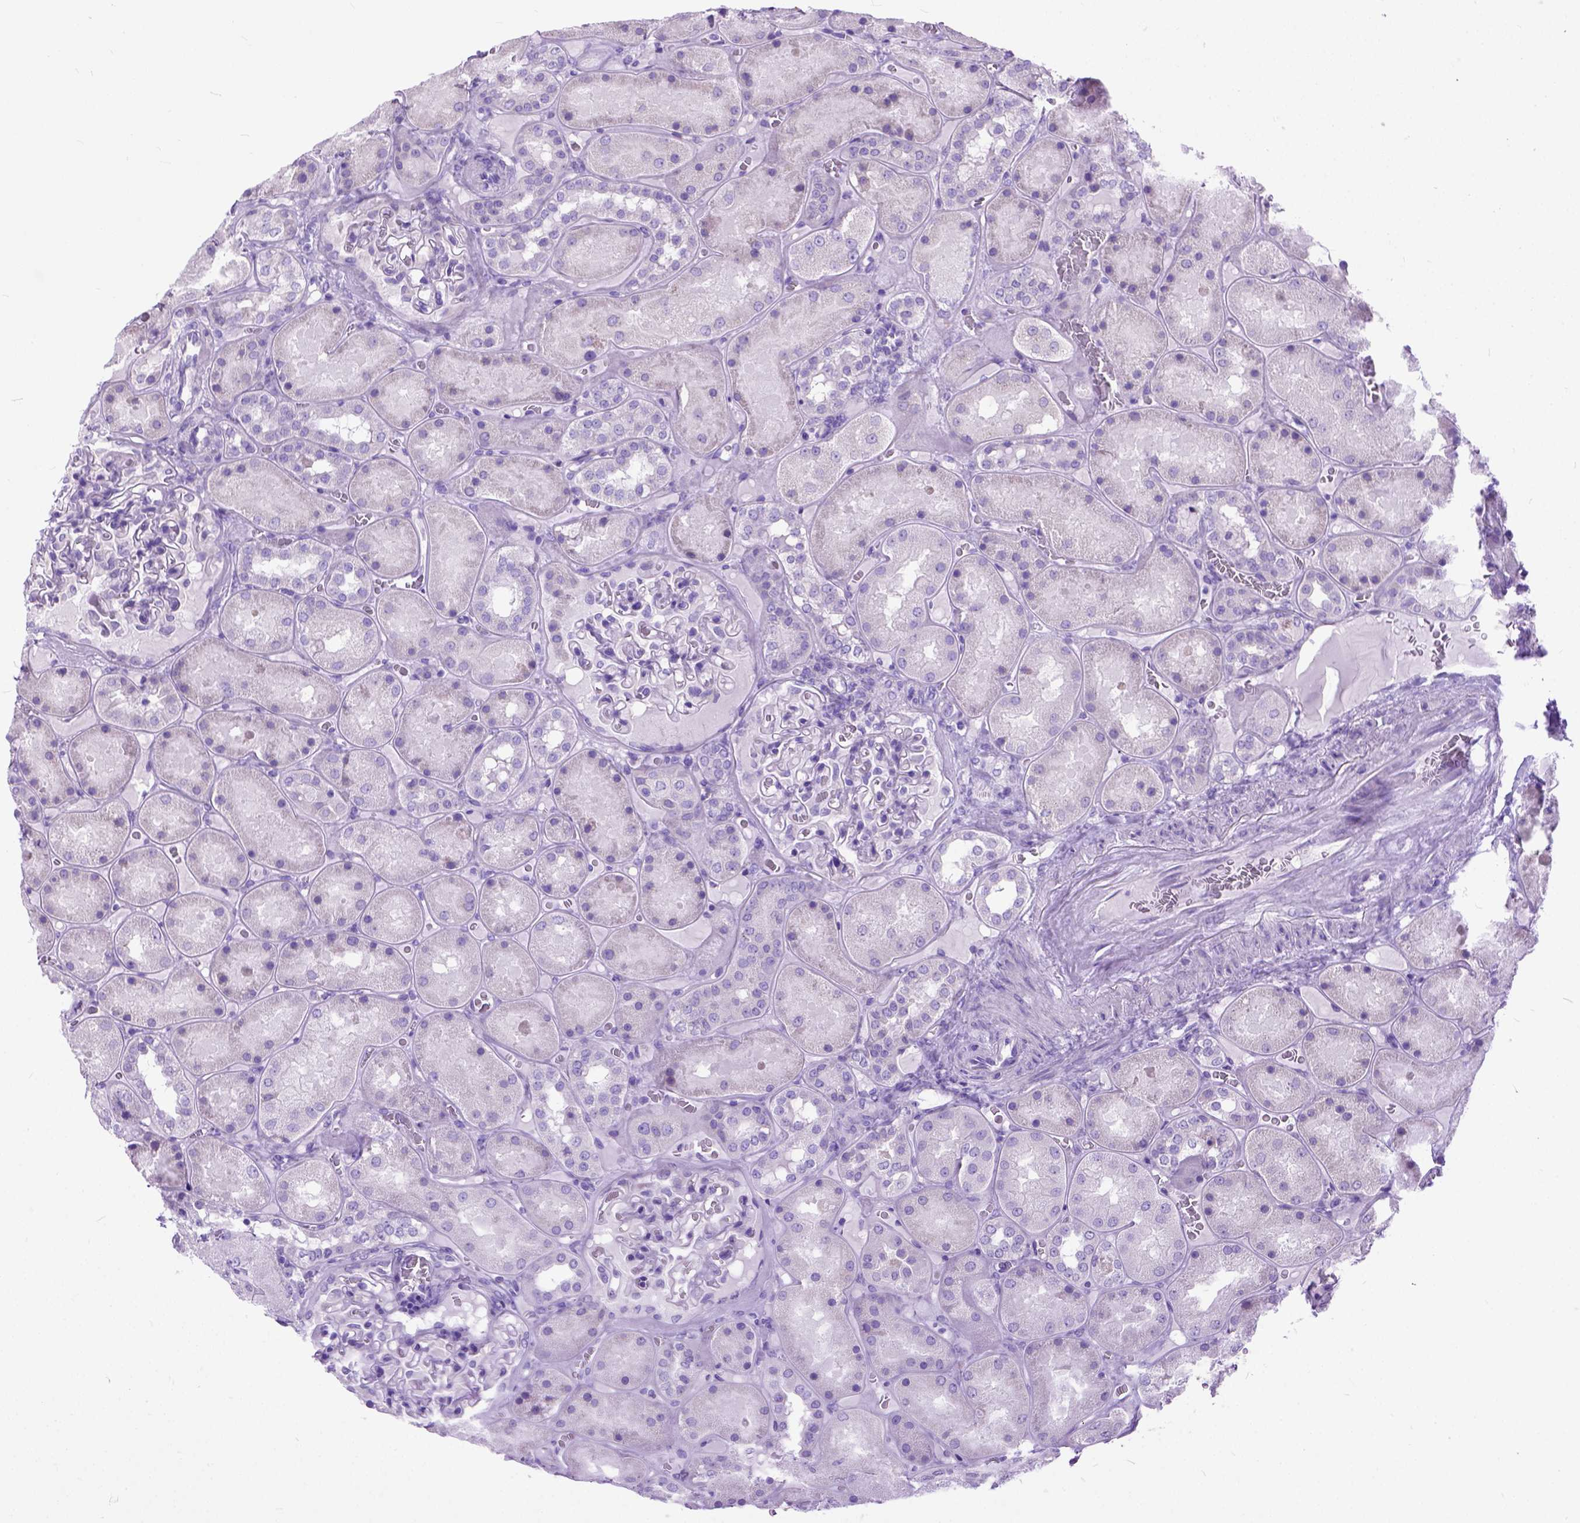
{"staining": {"intensity": "negative", "quantity": "none", "location": "none"}, "tissue": "kidney", "cell_type": "Cells in glomeruli", "image_type": "normal", "snomed": [{"axis": "morphology", "description": "Normal tissue, NOS"}, {"axis": "topography", "description": "Kidney"}], "caption": "Protein analysis of benign kidney reveals no significant expression in cells in glomeruli.", "gene": "ODAD3", "patient": {"sex": "male", "age": 73}}